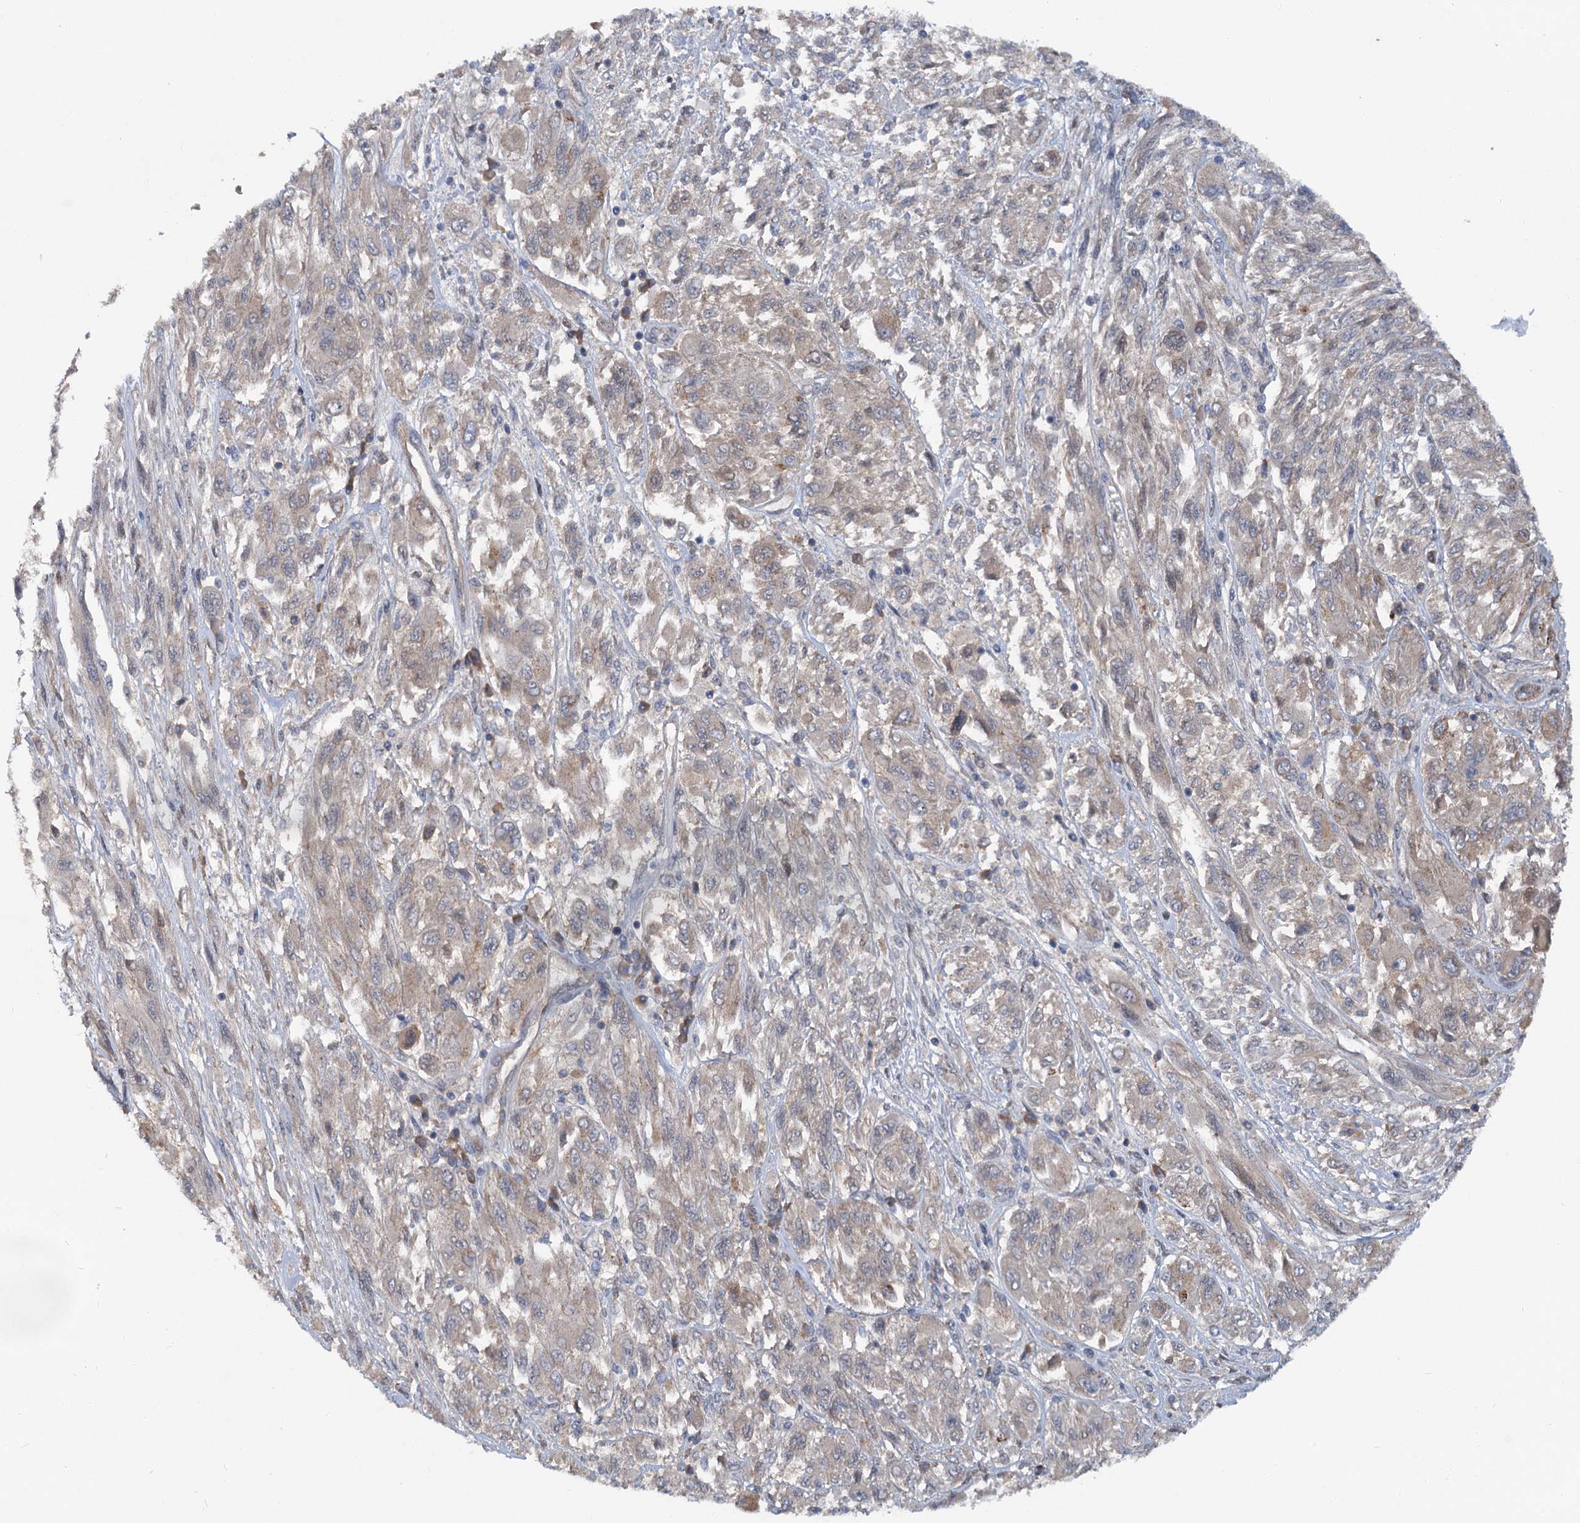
{"staining": {"intensity": "weak", "quantity": "<25%", "location": "cytoplasmic/membranous"}, "tissue": "melanoma", "cell_type": "Tumor cells", "image_type": "cancer", "snomed": [{"axis": "morphology", "description": "Malignant melanoma, NOS"}, {"axis": "topography", "description": "Skin"}], "caption": "Melanoma stained for a protein using IHC exhibits no expression tumor cells.", "gene": "ZNF324", "patient": {"sex": "female", "age": 91}}